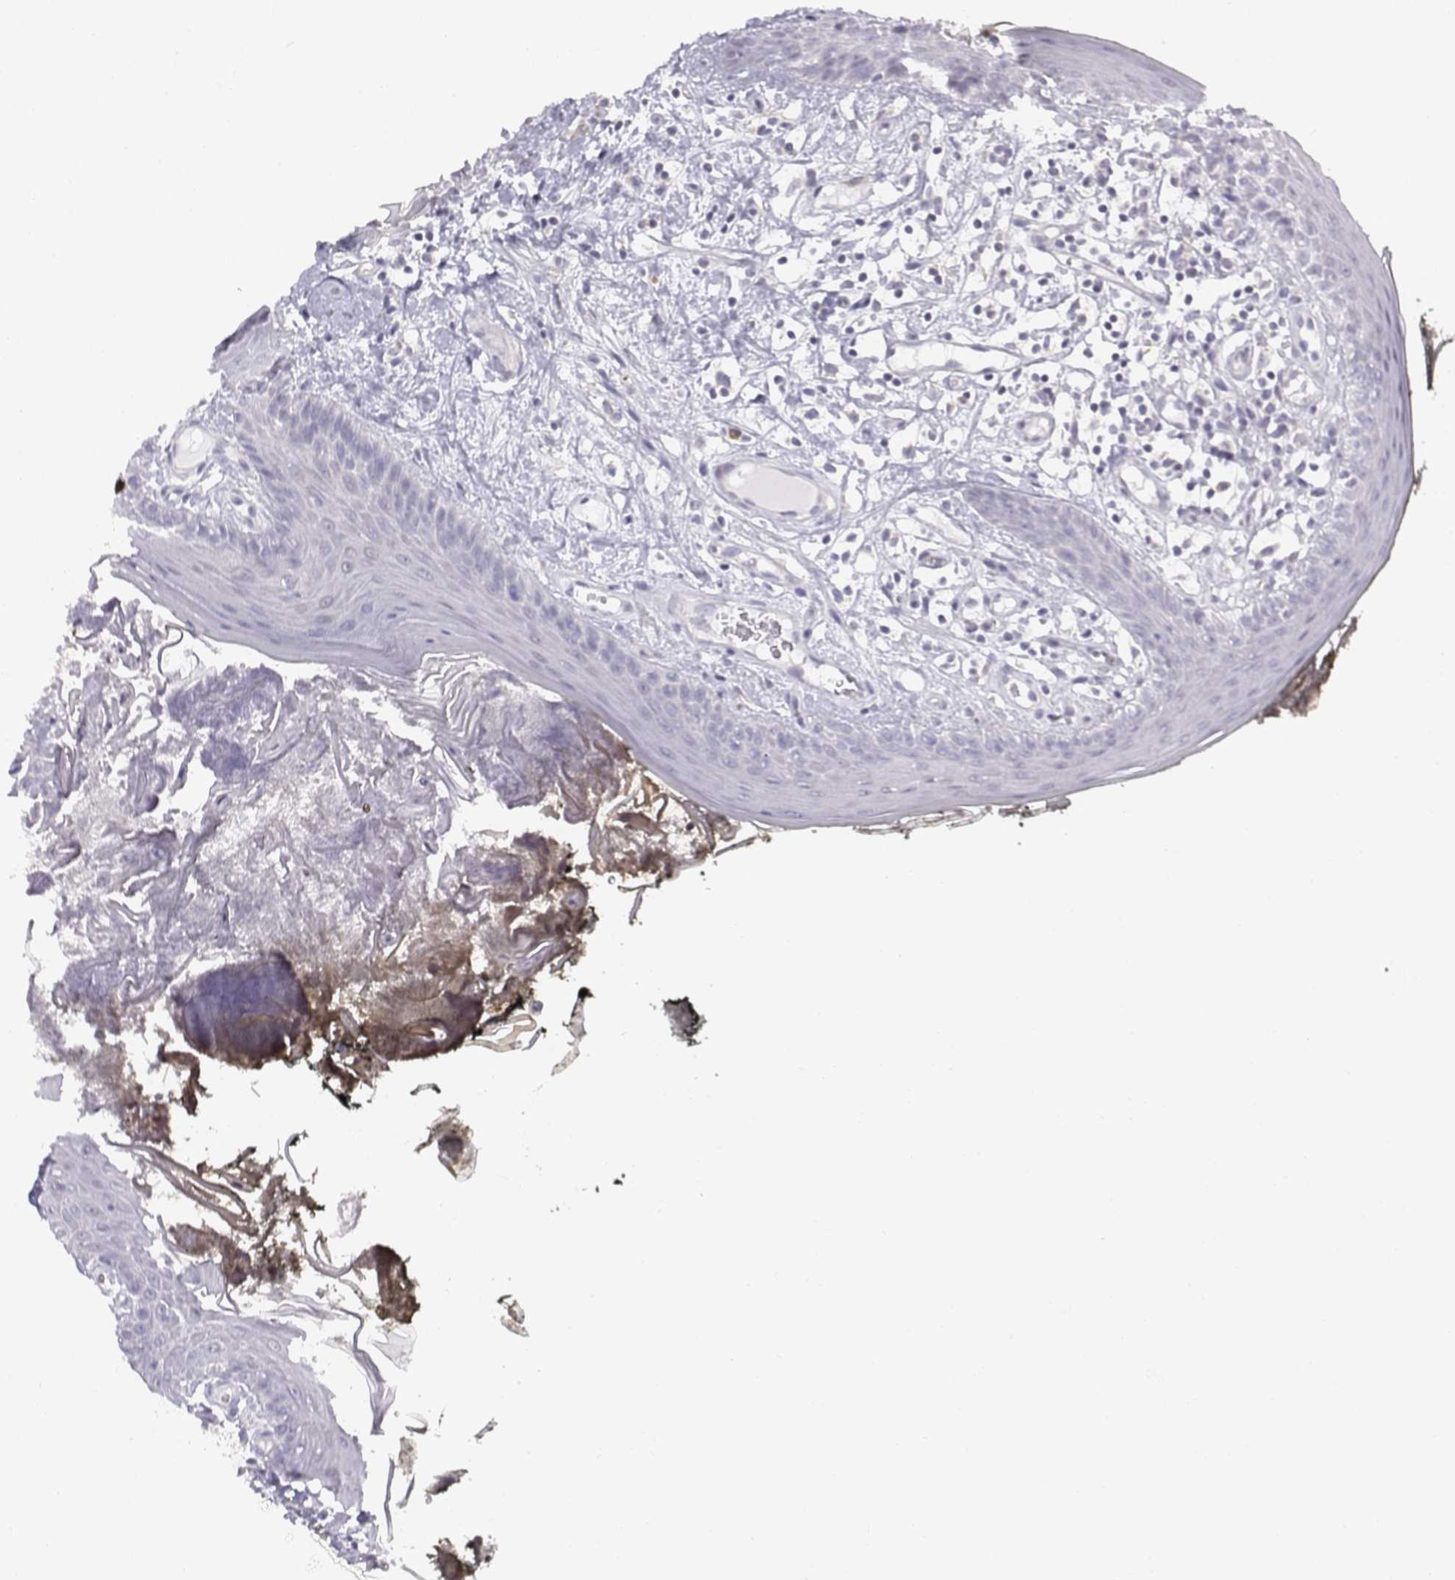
{"staining": {"intensity": "negative", "quantity": "none", "location": "none"}, "tissue": "oral mucosa", "cell_type": "Squamous epithelial cells", "image_type": "normal", "snomed": [{"axis": "morphology", "description": "Normal tissue, NOS"}, {"axis": "topography", "description": "Oral tissue"}], "caption": "Immunohistochemistry micrograph of unremarkable human oral mucosa stained for a protein (brown), which exhibits no staining in squamous epithelial cells.", "gene": "PENK", "patient": {"sex": "male", "age": 9}}